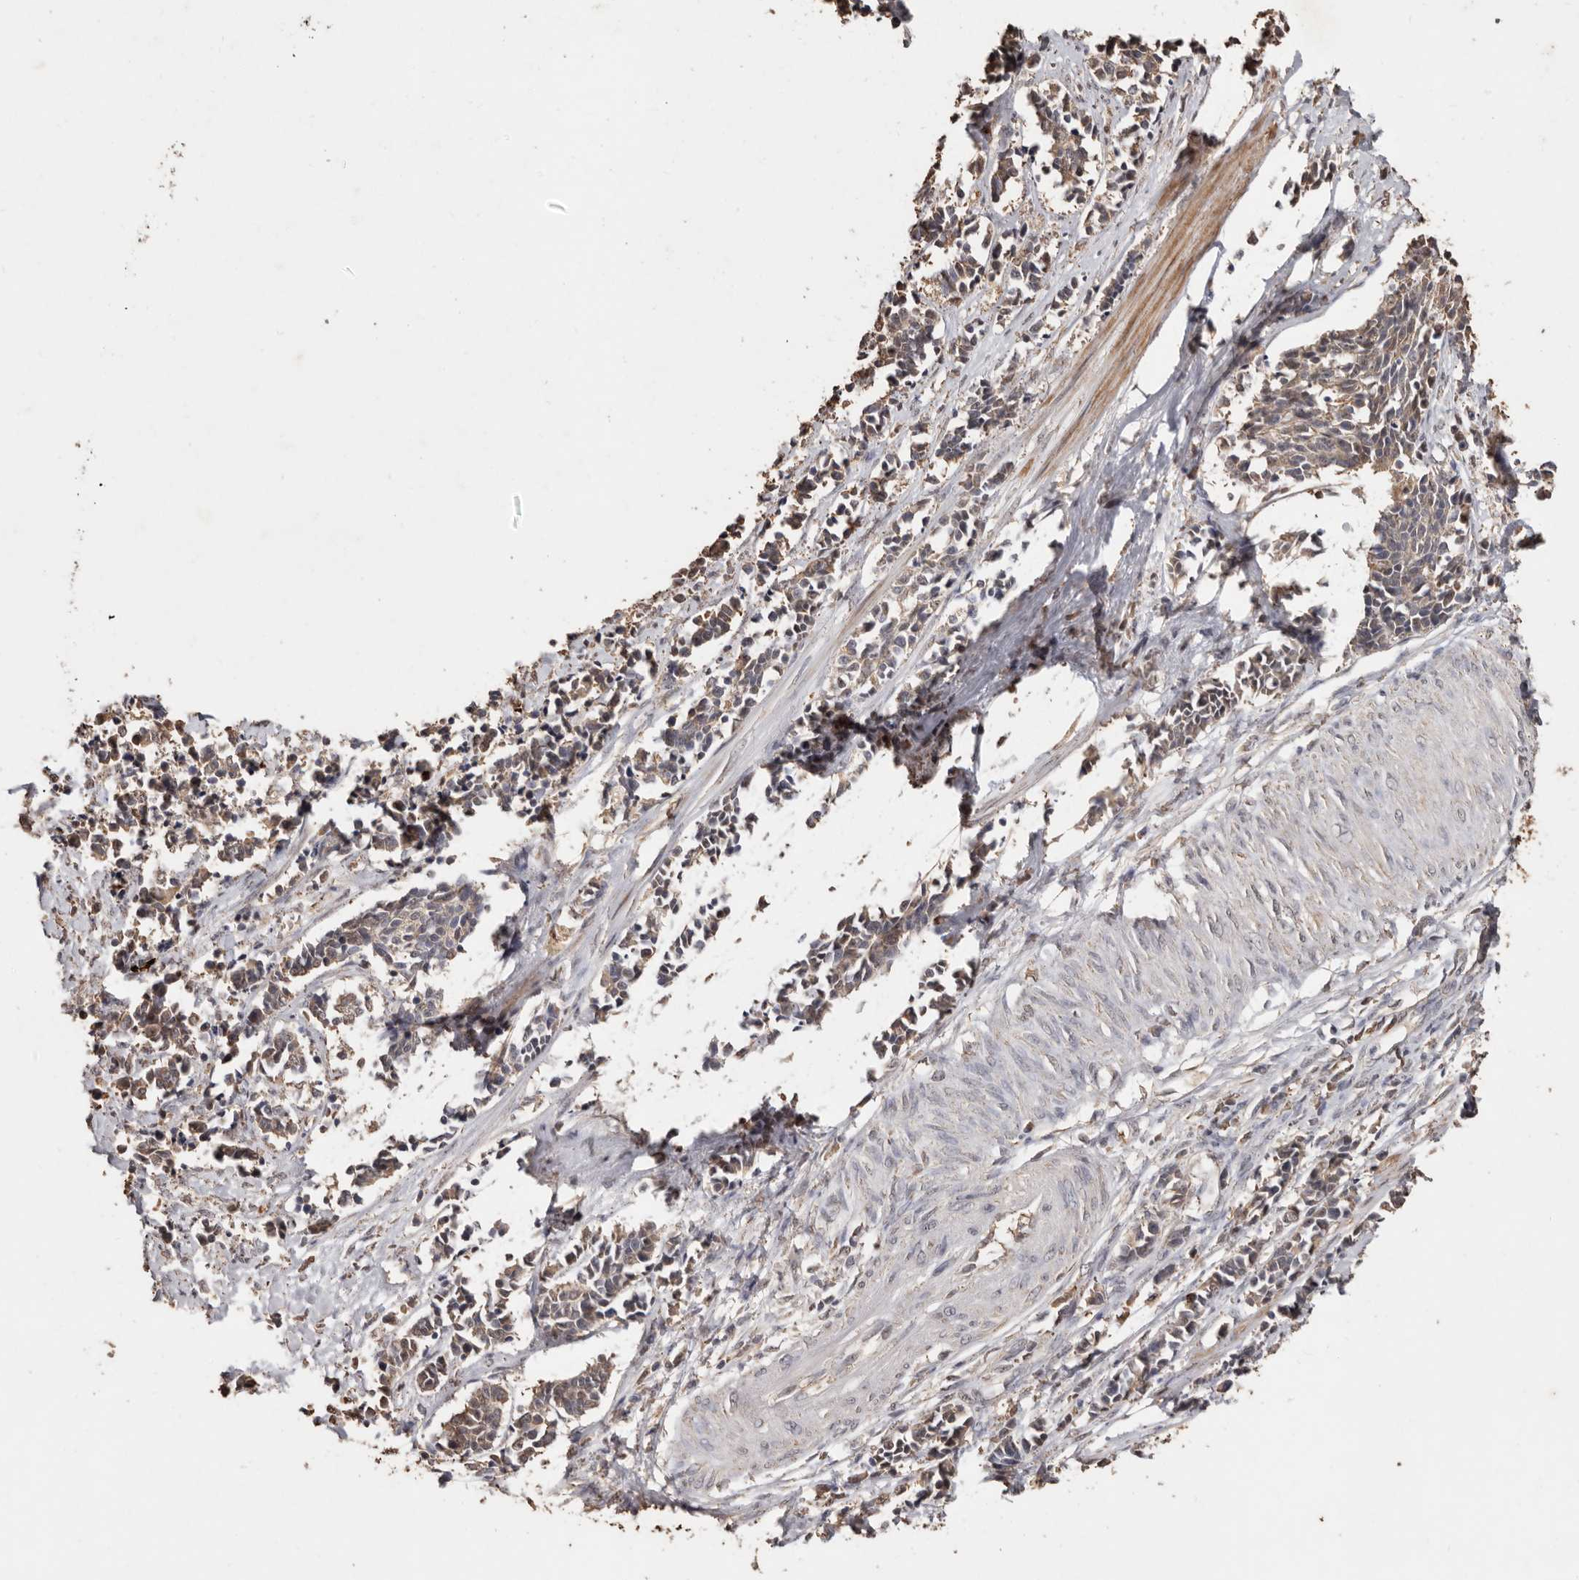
{"staining": {"intensity": "weak", "quantity": ">75%", "location": "cytoplasmic/membranous"}, "tissue": "cervical cancer", "cell_type": "Tumor cells", "image_type": "cancer", "snomed": [{"axis": "morphology", "description": "Normal tissue, NOS"}, {"axis": "morphology", "description": "Squamous cell carcinoma, NOS"}, {"axis": "topography", "description": "Cervix"}], "caption": "Immunohistochemical staining of human cervical squamous cell carcinoma exhibits weak cytoplasmic/membranous protein positivity in approximately >75% of tumor cells.", "gene": "GRAMD2A", "patient": {"sex": "female", "age": 35}}